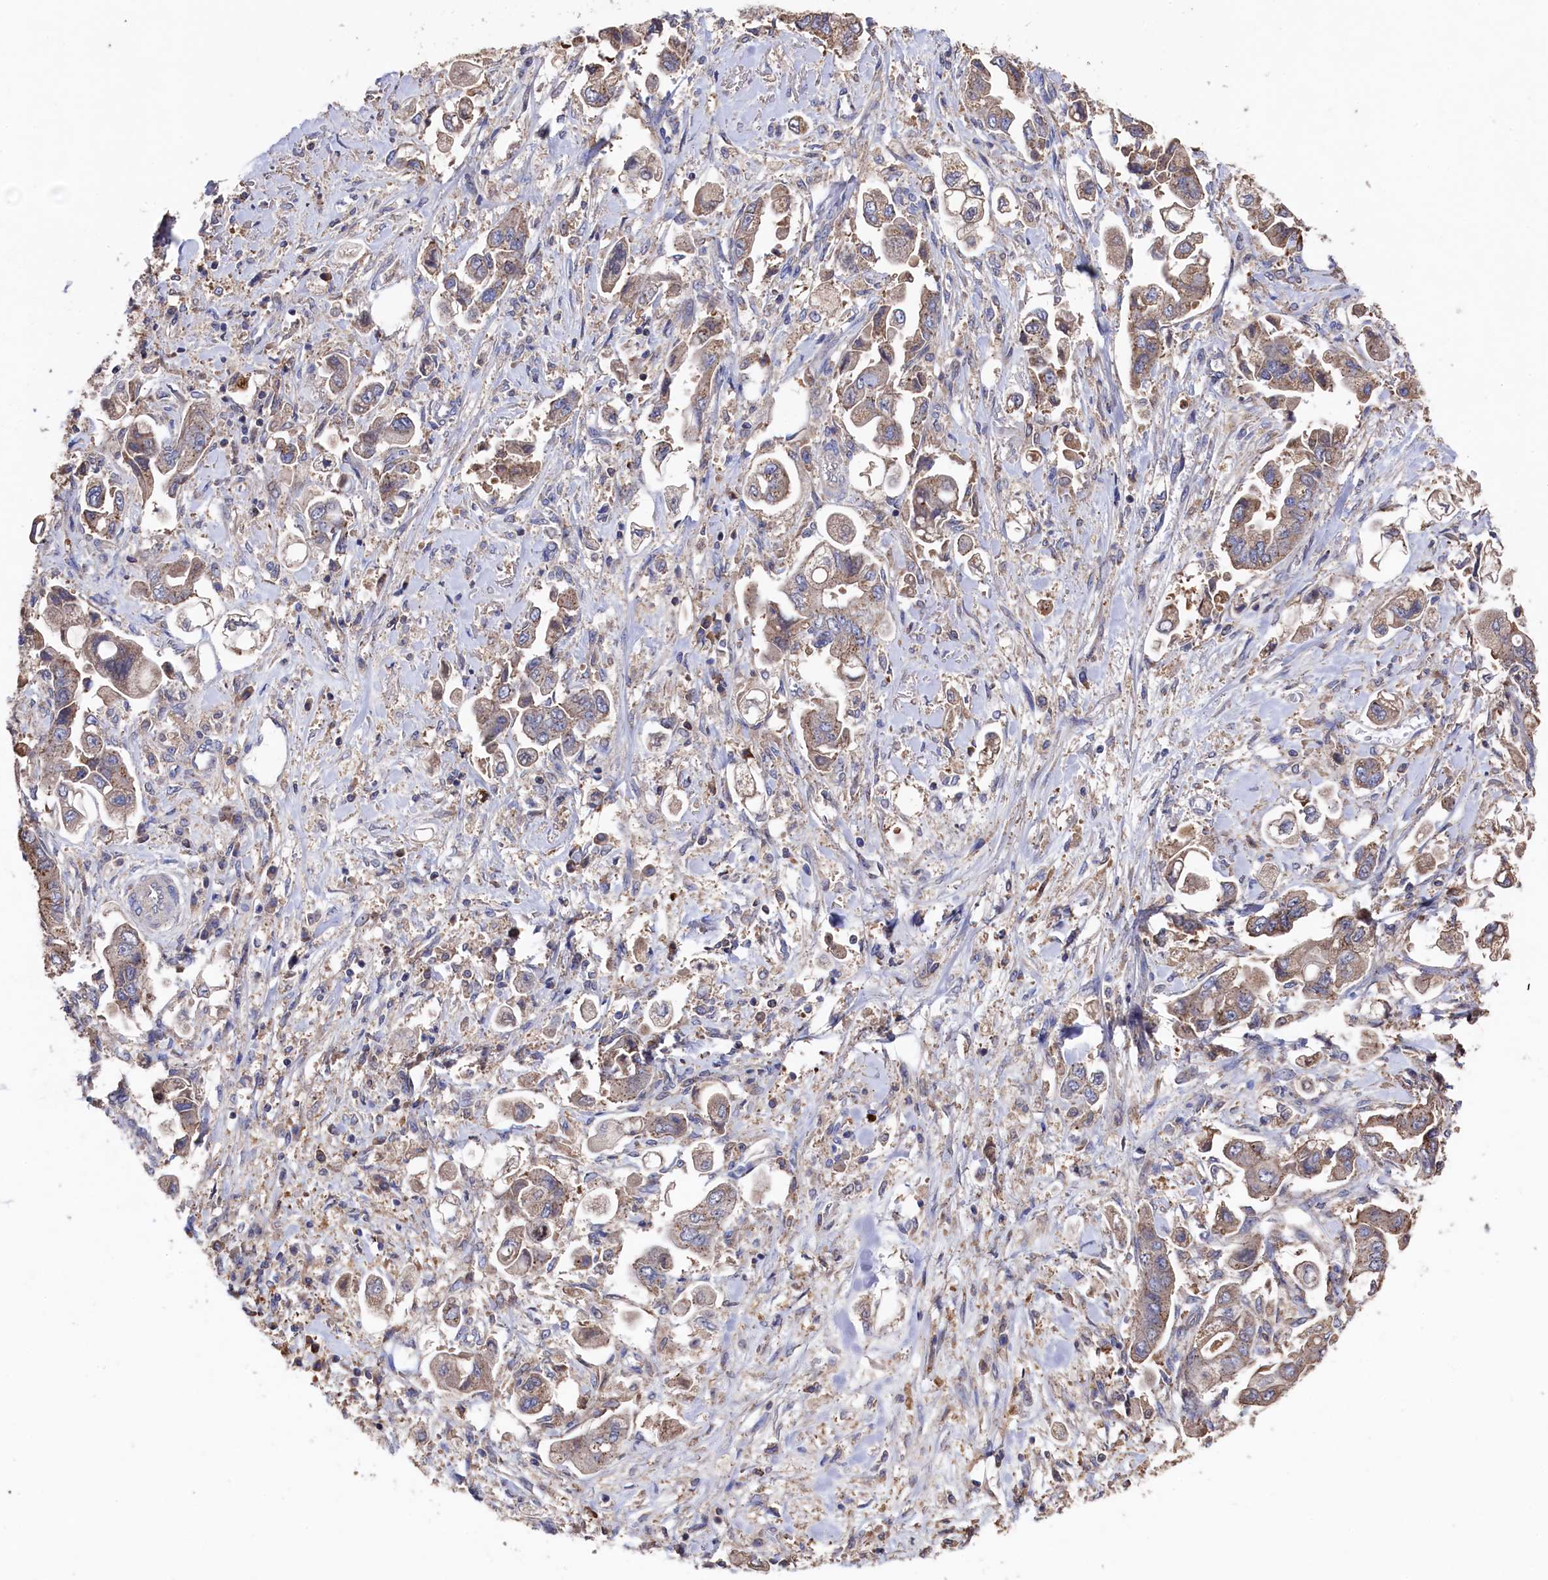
{"staining": {"intensity": "weak", "quantity": ">75%", "location": "cytoplasmic/membranous"}, "tissue": "stomach cancer", "cell_type": "Tumor cells", "image_type": "cancer", "snomed": [{"axis": "morphology", "description": "Adenocarcinoma, NOS"}, {"axis": "topography", "description": "Stomach"}], "caption": "Immunohistochemistry (IHC) (DAB (3,3'-diaminobenzidine)) staining of adenocarcinoma (stomach) shows weak cytoplasmic/membranous protein expression in about >75% of tumor cells.", "gene": "TK2", "patient": {"sex": "male", "age": 62}}